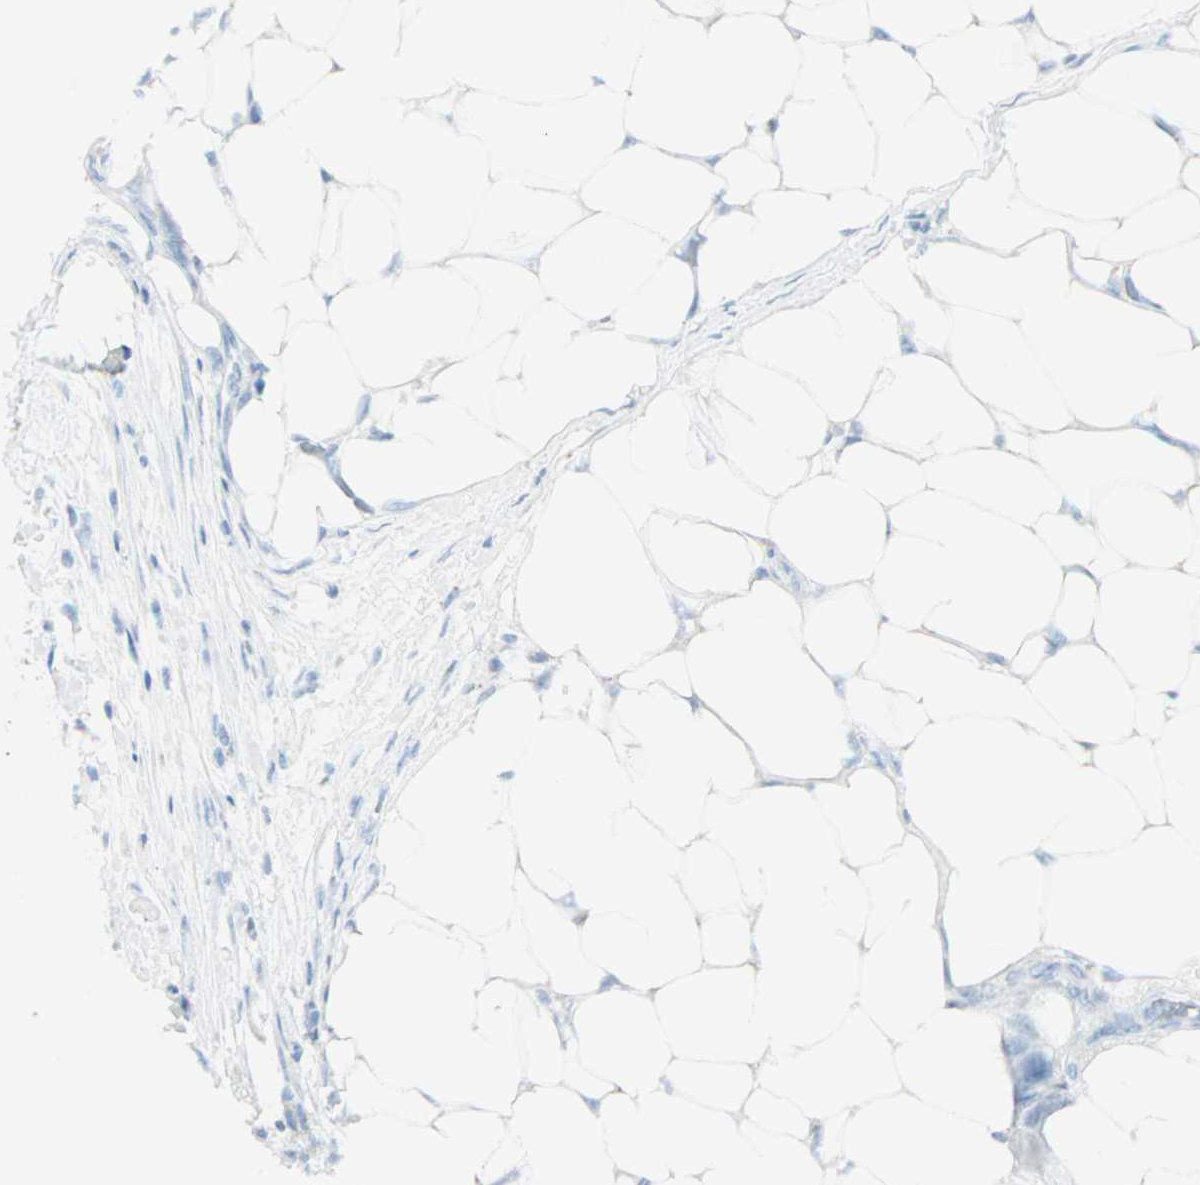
{"staining": {"intensity": "negative", "quantity": "none", "location": "none"}, "tissue": "colorectal cancer", "cell_type": "Tumor cells", "image_type": "cancer", "snomed": [{"axis": "morphology", "description": "Adenocarcinoma, NOS"}, {"axis": "topography", "description": "Colon"}], "caption": "Tumor cells are negative for brown protein staining in colorectal cancer (adenocarcinoma).", "gene": "IDH2", "patient": {"sex": "female", "age": 86}}